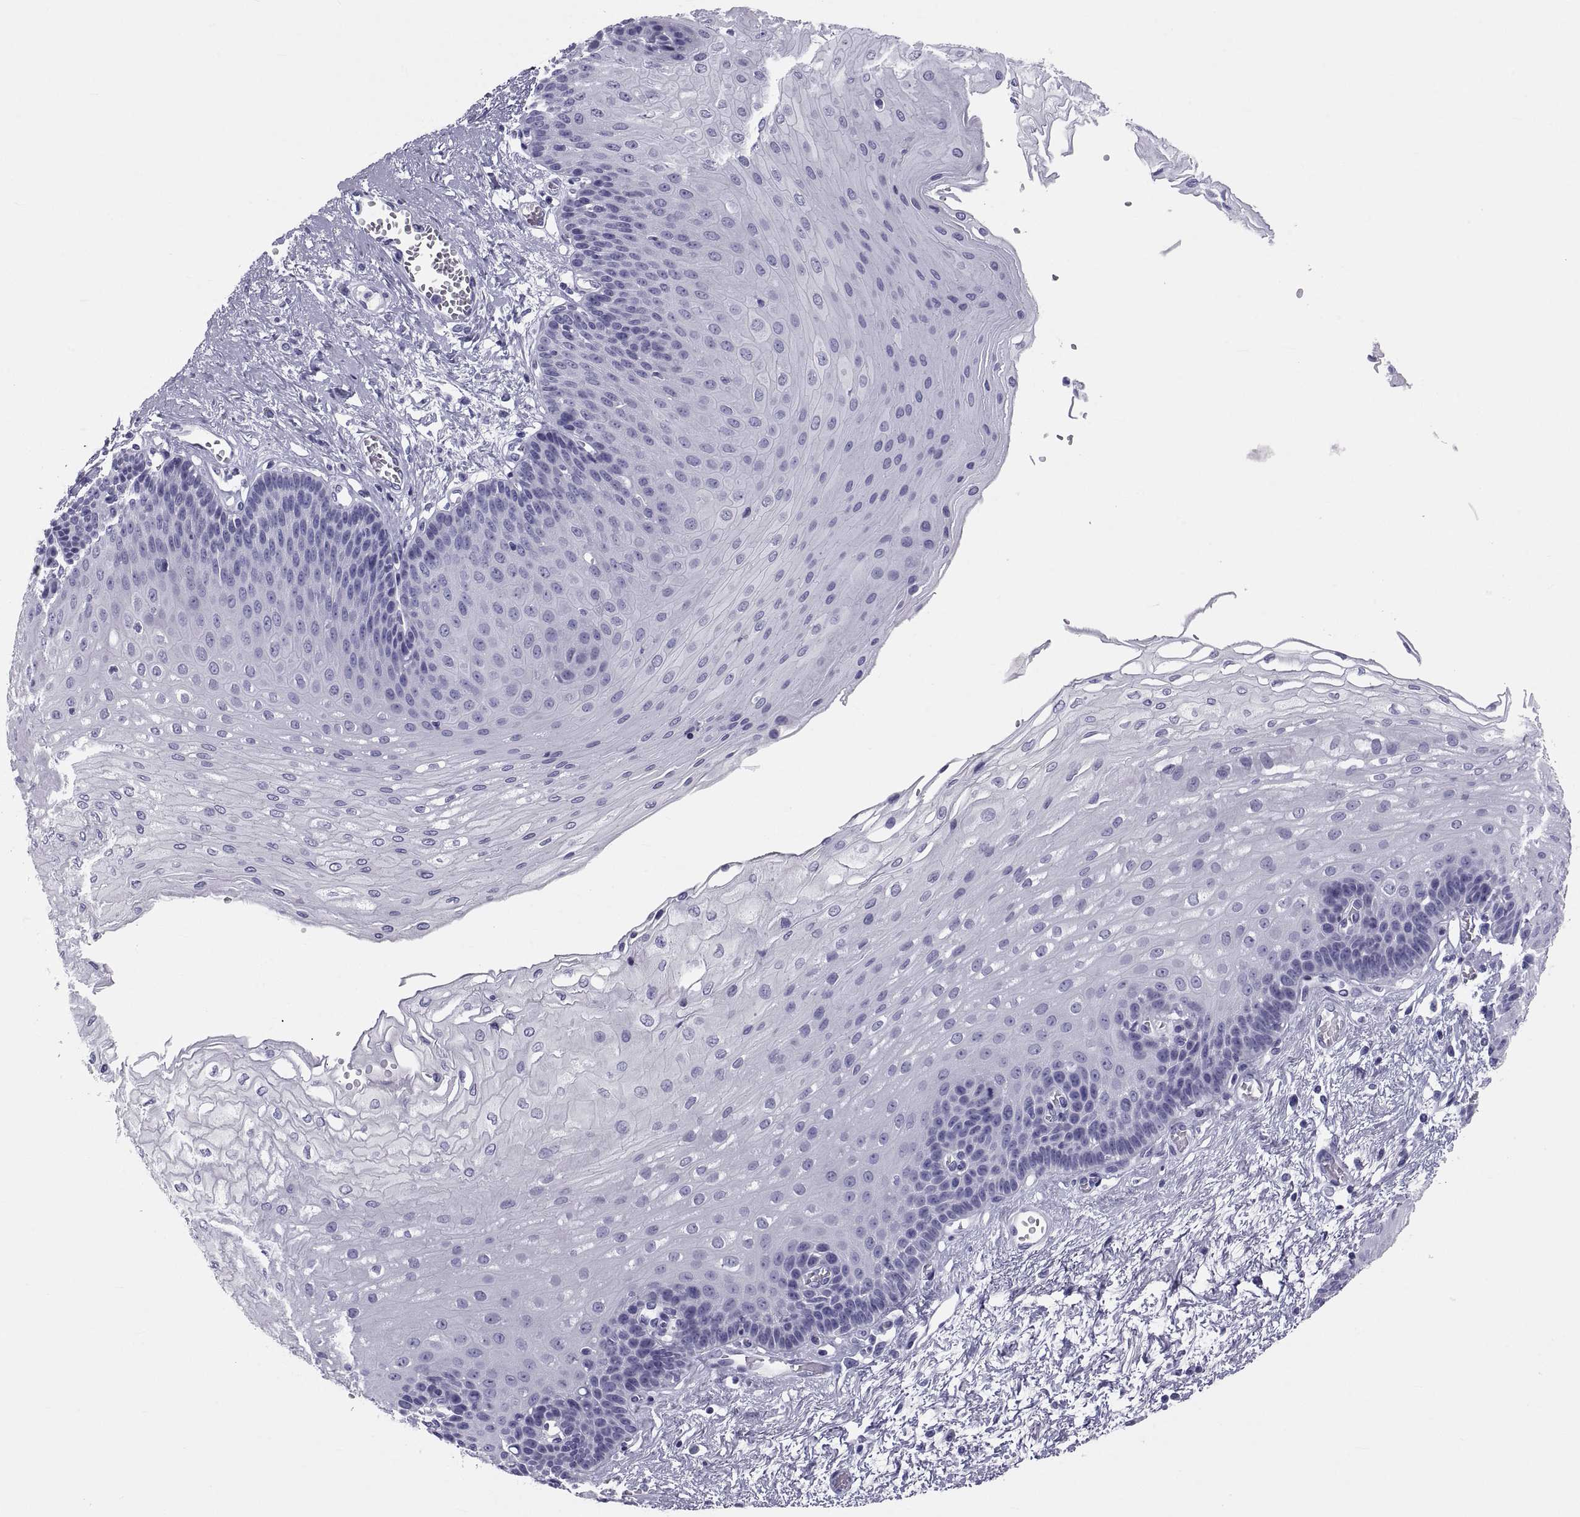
{"staining": {"intensity": "negative", "quantity": "none", "location": "none"}, "tissue": "esophagus", "cell_type": "Squamous epithelial cells", "image_type": "normal", "snomed": [{"axis": "morphology", "description": "Normal tissue, NOS"}, {"axis": "topography", "description": "Esophagus"}], "caption": "Immunohistochemistry (IHC) image of benign esophagus: human esophagus stained with DAB (3,3'-diaminobenzidine) exhibits no significant protein staining in squamous epithelial cells. (Stains: DAB (3,3'-diaminobenzidine) immunohistochemistry (IHC) with hematoxylin counter stain, Microscopy: brightfield microscopy at high magnification).", "gene": "DEFB129", "patient": {"sex": "female", "age": 62}}